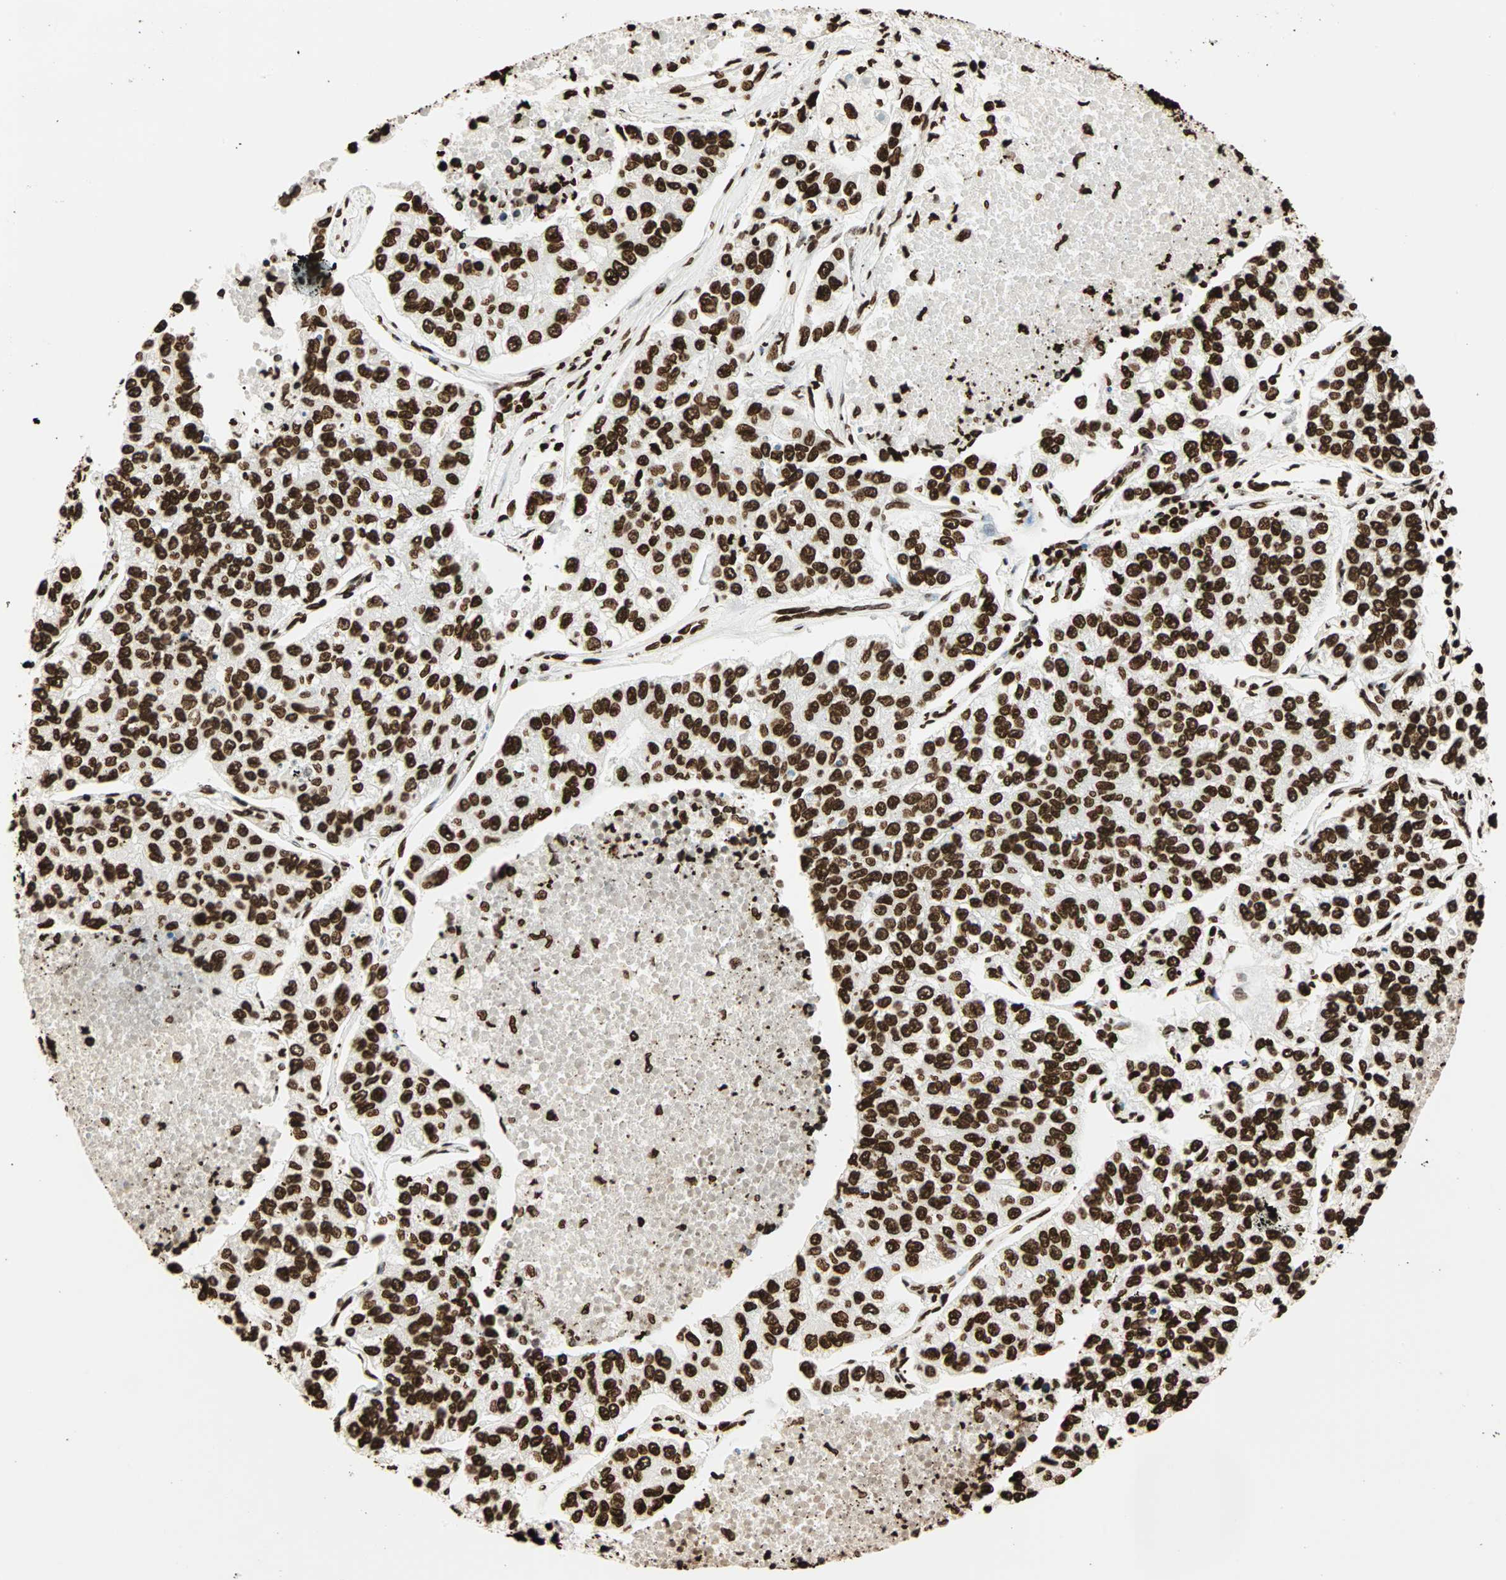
{"staining": {"intensity": "strong", "quantity": ">75%", "location": "nuclear"}, "tissue": "lung cancer", "cell_type": "Tumor cells", "image_type": "cancer", "snomed": [{"axis": "morphology", "description": "Adenocarcinoma, NOS"}, {"axis": "topography", "description": "Lung"}], "caption": "The micrograph displays immunohistochemical staining of lung cancer. There is strong nuclear positivity is appreciated in about >75% of tumor cells.", "gene": "GLI2", "patient": {"sex": "male", "age": 49}}